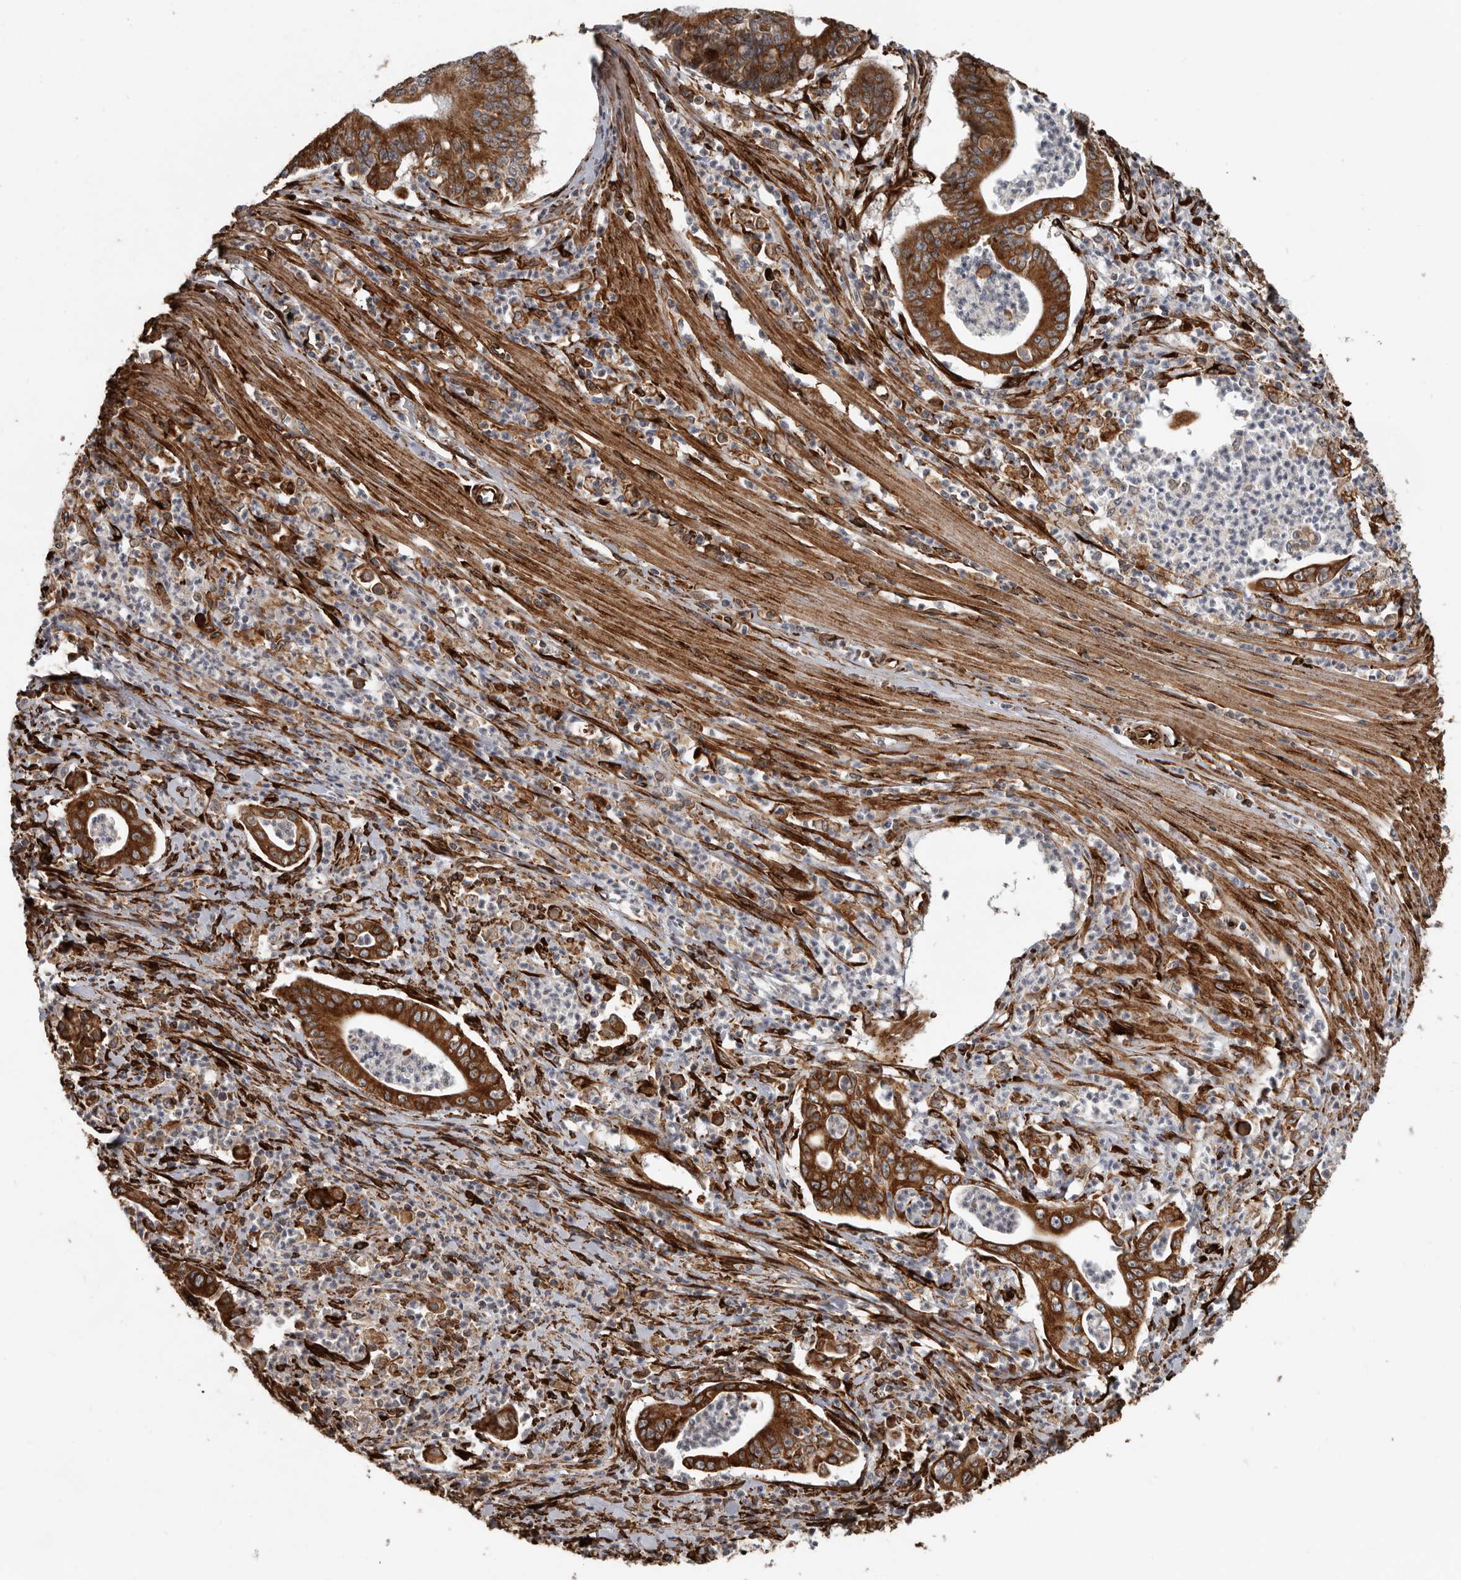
{"staining": {"intensity": "strong", "quantity": ">75%", "location": "cytoplasmic/membranous"}, "tissue": "pancreatic cancer", "cell_type": "Tumor cells", "image_type": "cancer", "snomed": [{"axis": "morphology", "description": "Adenocarcinoma, NOS"}, {"axis": "topography", "description": "Pancreas"}], "caption": "Adenocarcinoma (pancreatic) stained with a protein marker exhibits strong staining in tumor cells.", "gene": "CEP350", "patient": {"sex": "male", "age": 69}}